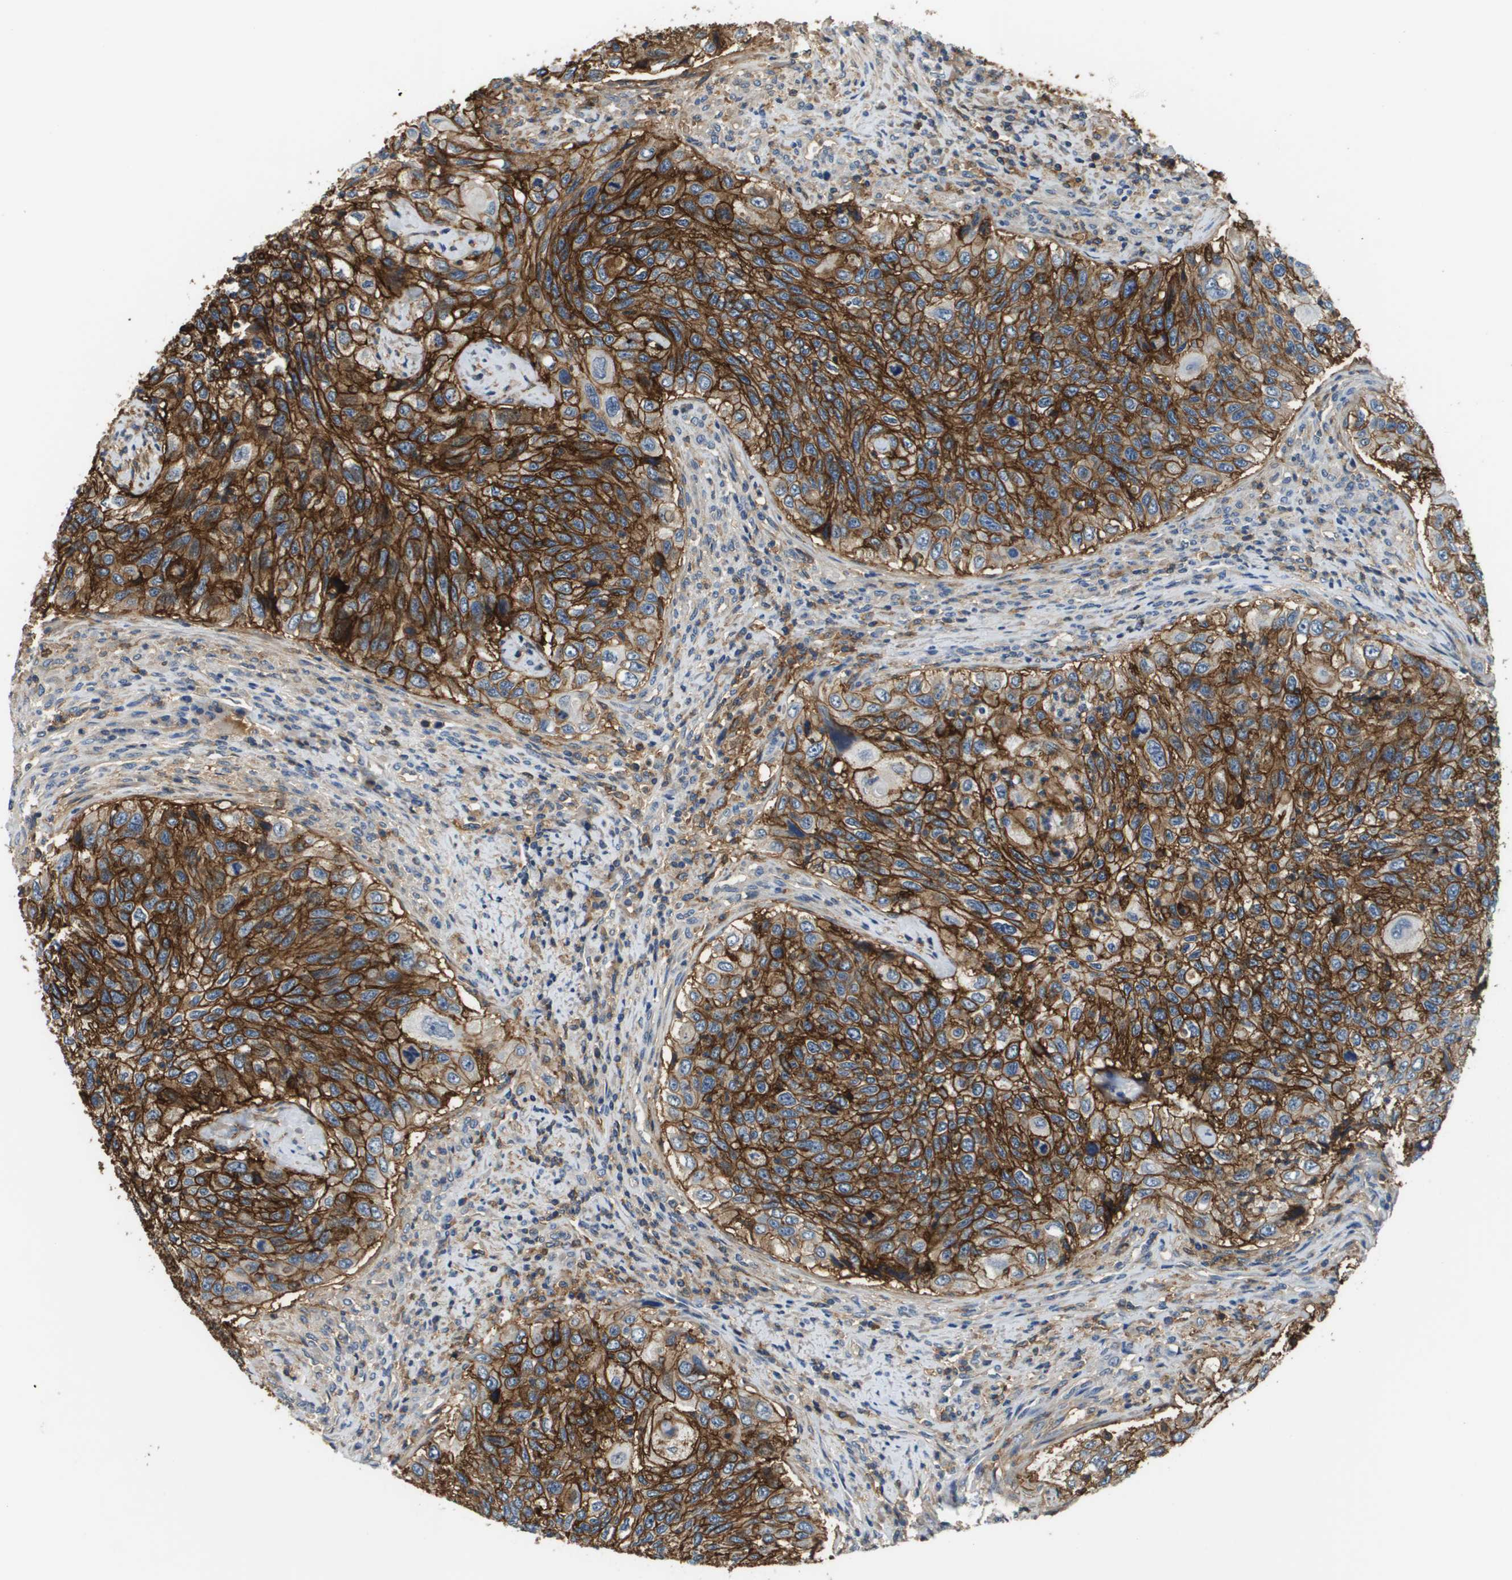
{"staining": {"intensity": "strong", "quantity": ">75%", "location": "cytoplasmic/membranous"}, "tissue": "urothelial cancer", "cell_type": "Tumor cells", "image_type": "cancer", "snomed": [{"axis": "morphology", "description": "Urothelial carcinoma, High grade"}, {"axis": "topography", "description": "Urinary bladder"}], "caption": "Immunohistochemical staining of human urothelial carcinoma (high-grade) displays high levels of strong cytoplasmic/membranous protein staining in about >75% of tumor cells. Immunohistochemistry stains the protein of interest in brown and the nuclei are stained blue.", "gene": "SLC16A3", "patient": {"sex": "female", "age": 60}}